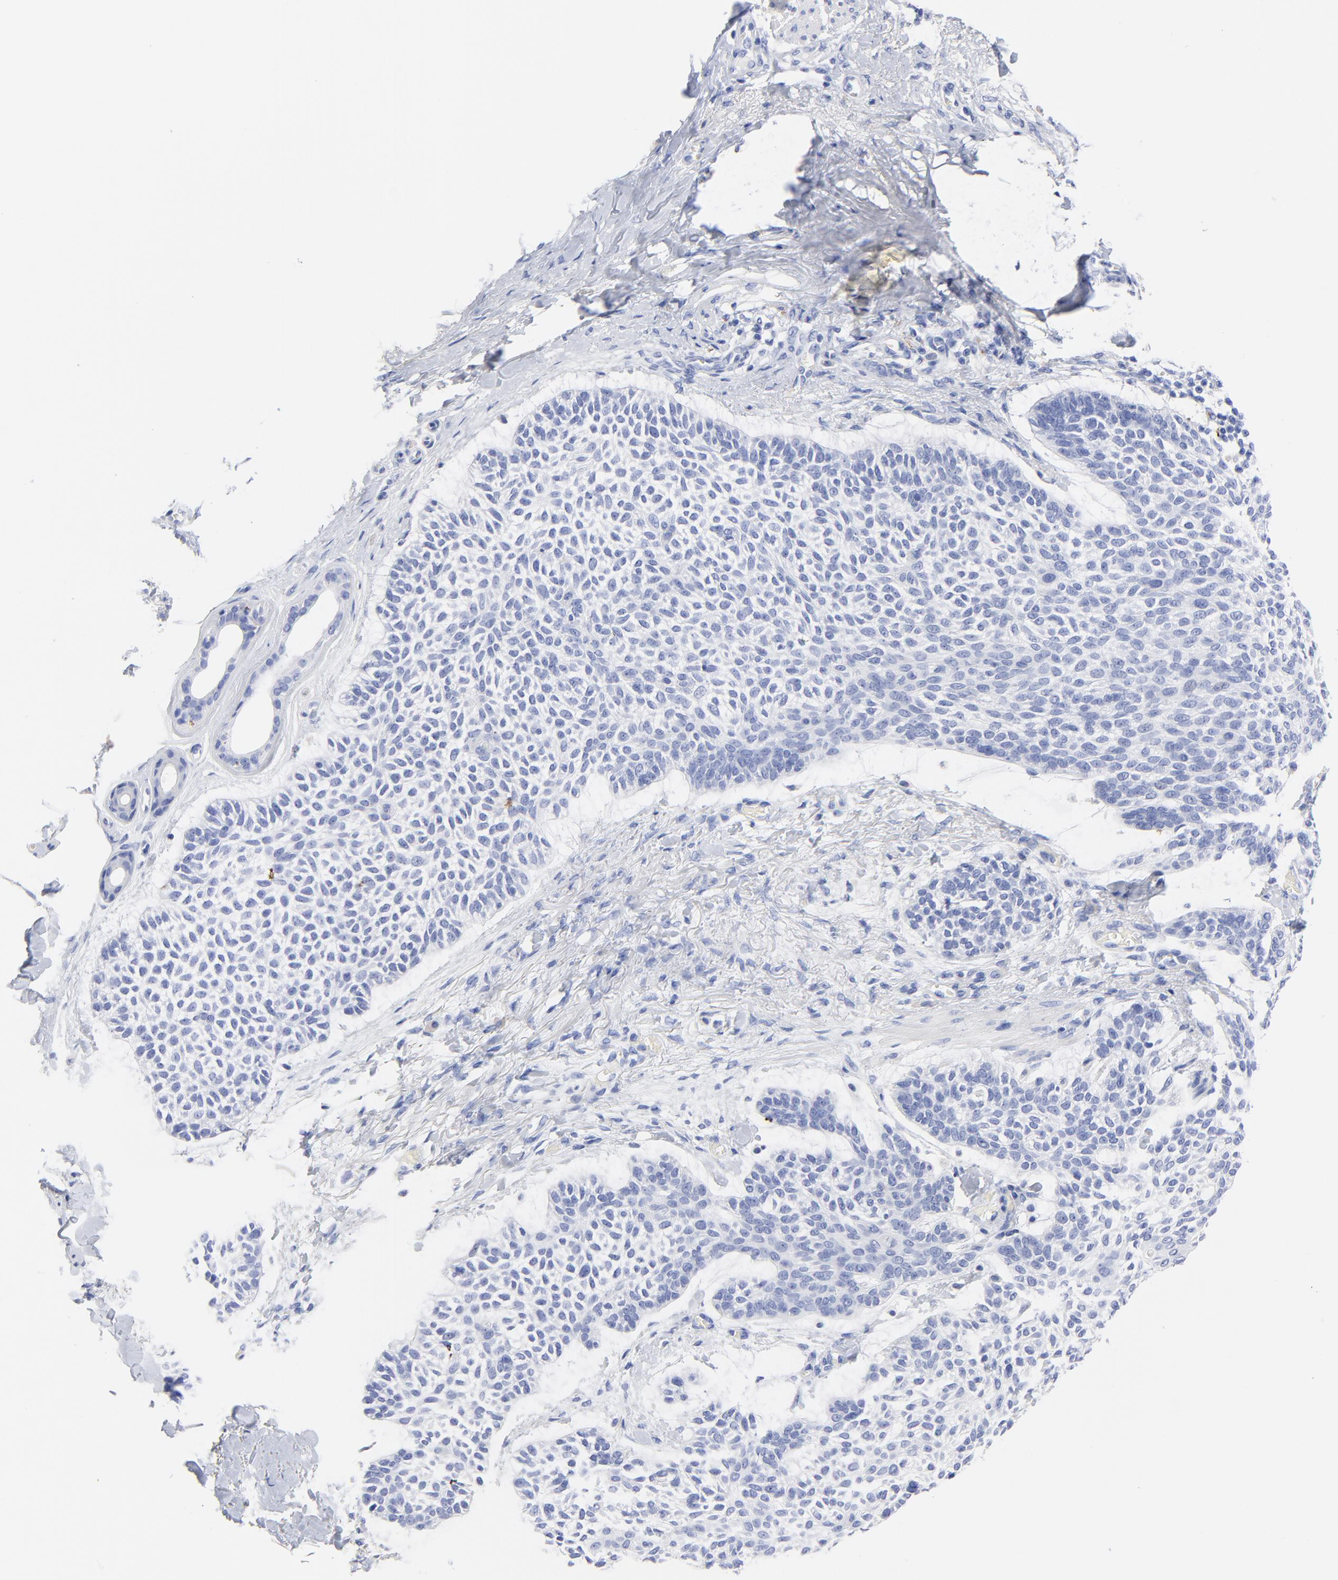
{"staining": {"intensity": "negative", "quantity": "none", "location": "none"}, "tissue": "skin cancer", "cell_type": "Tumor cells", "image_type": "cancer", "snomed": [{"axis": "morphology", "description": "Normal tissue, NOS"}, {"axis": "morphology", "description": "Basal cell carcinoma"}, {"axis": "topography", "description": "Skin"}], "caption": "A photomicrograph of human skin basal cell carcinoma is negative for staining in tumor cells. (DAB IHC, high magnification).", "gene": "CPVL", "patient": {"sex": "female", "age": 70}}